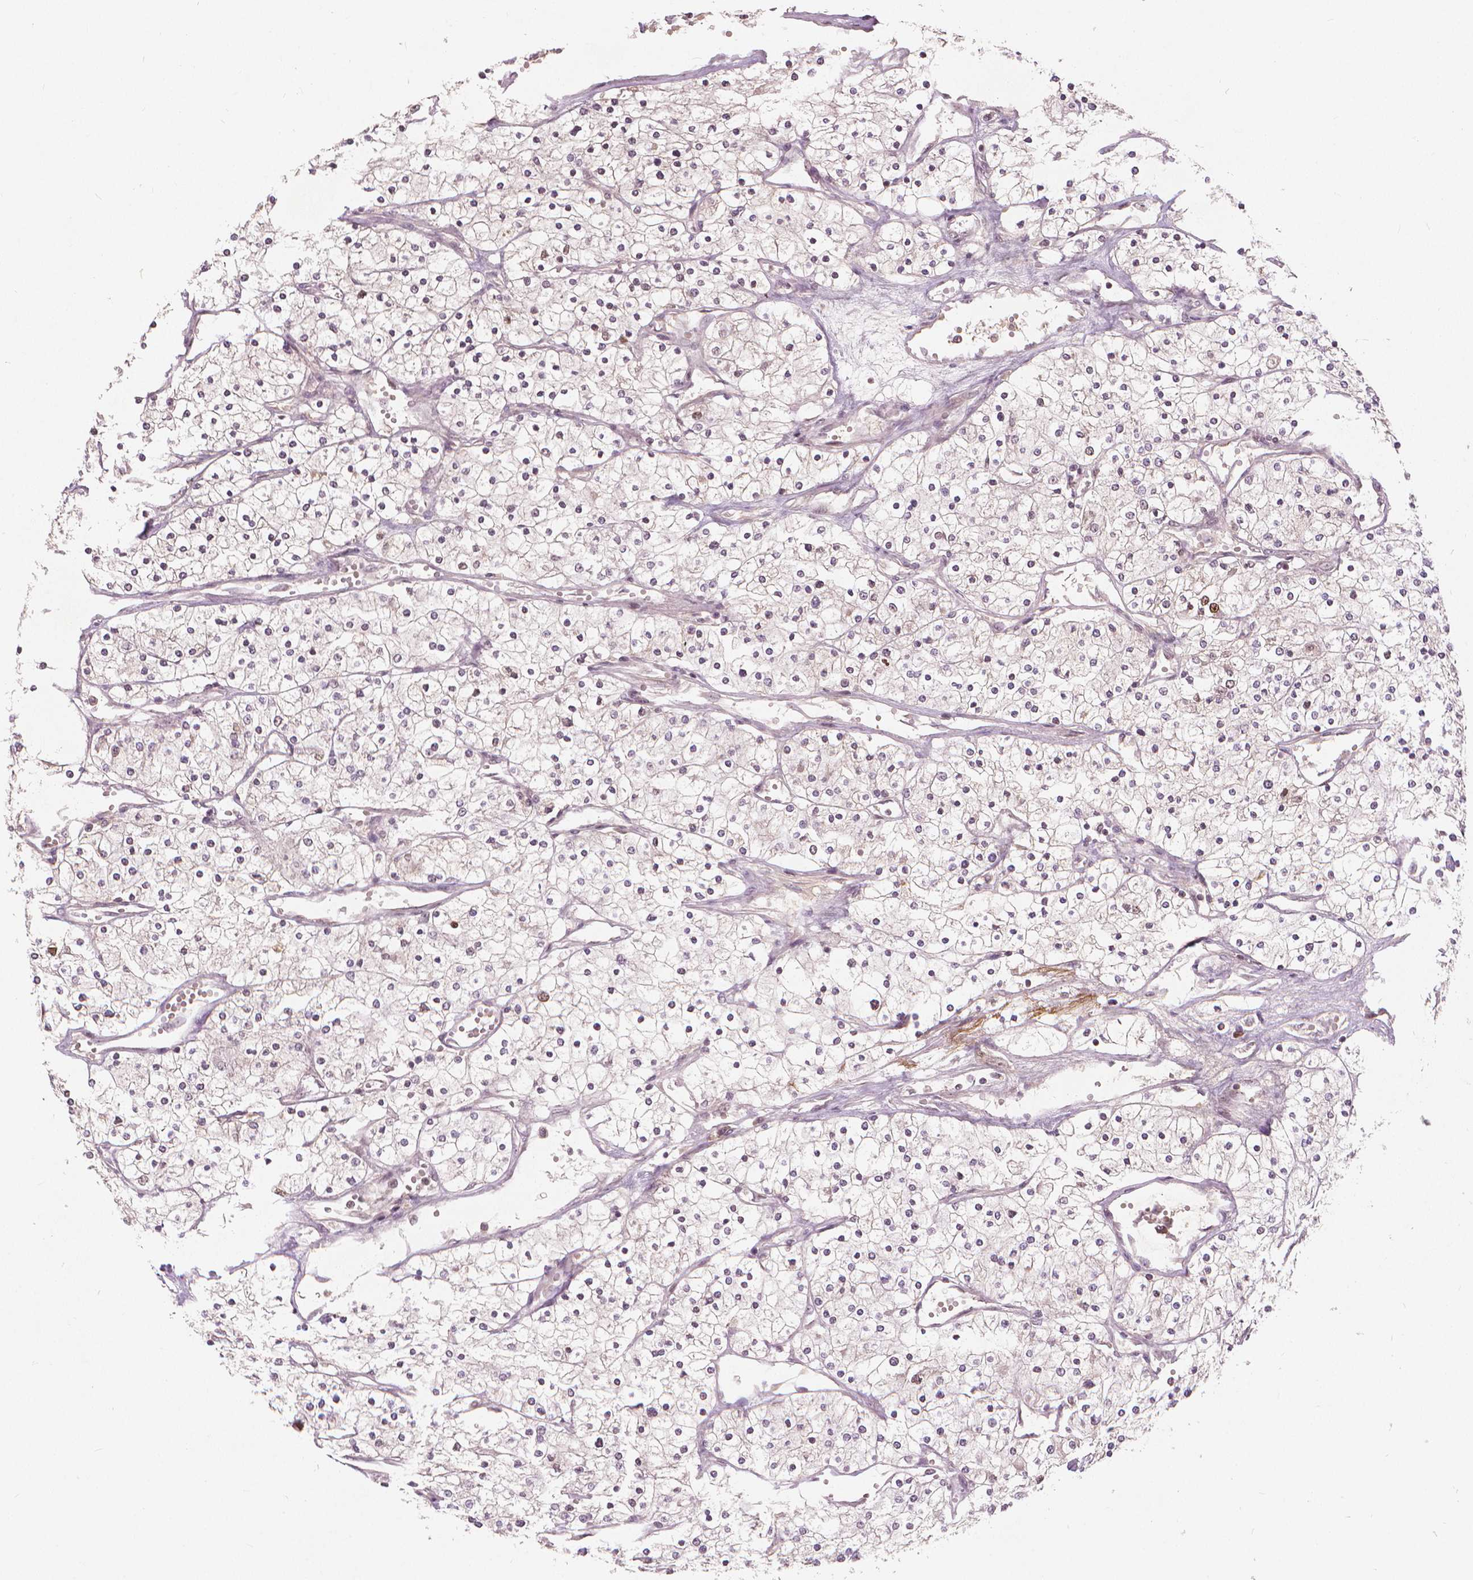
{"staining": {"intensity": "negative", "quantity": "none", "location": "none"}, "tissue": "renal cancer", "cell_type": "Tumor cells", "image_type": "cancer", "snomed": [{"axis": "morphology", "description": "Adenocarcinoma, NOS"}, {"axis": "topography", "description": "Kidney"}], "caption": "The histopathology image exhibits no staining of tumor cells in renal cancer (adenocarcinoma).", "gene": "NSD2", "patient": {"sex": "male", "age": 80}}